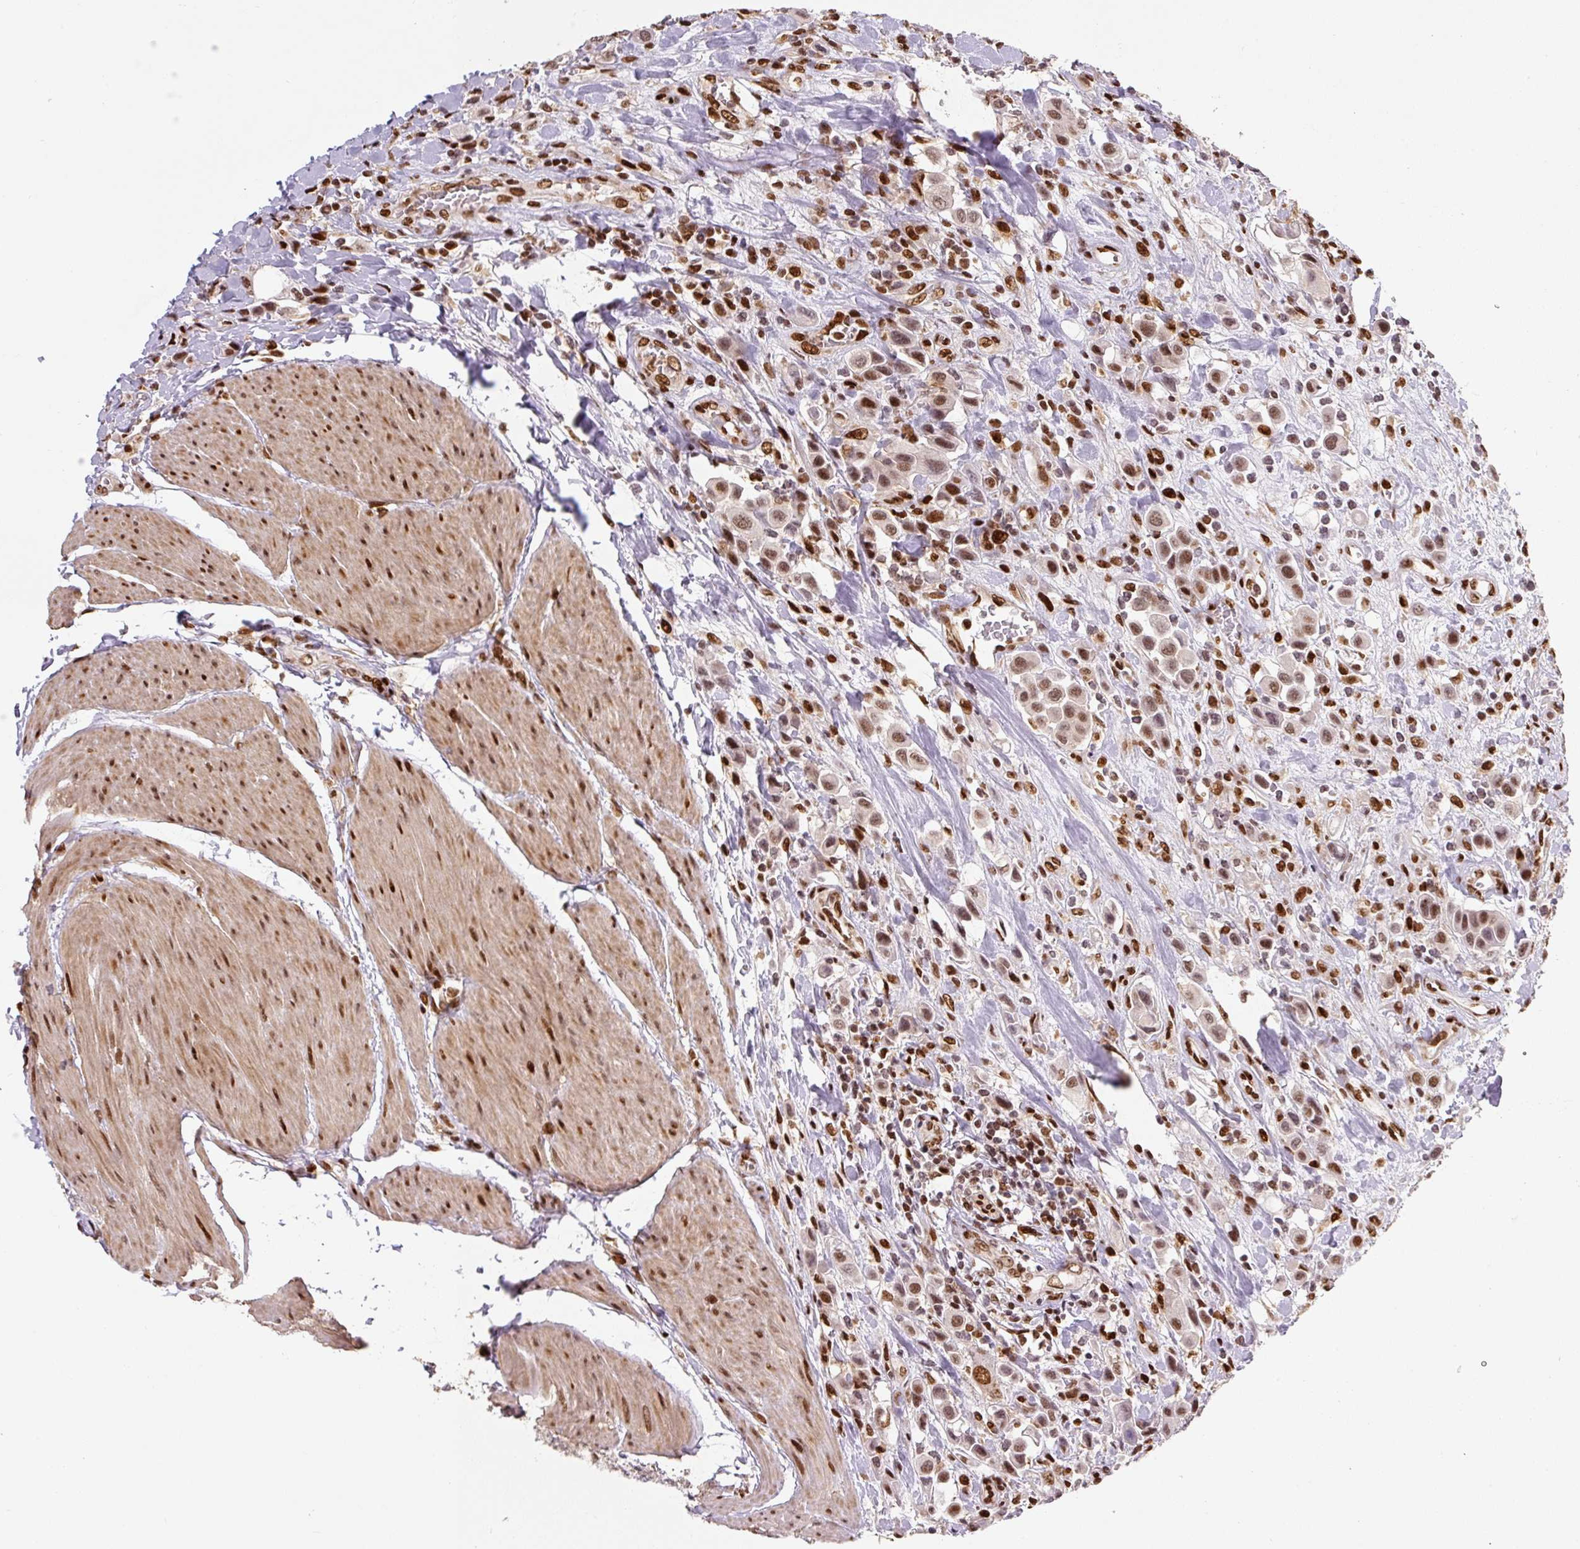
{"staining": {"intensity": "moderate", "quantity": ">75%", "location": "nuclear"}, "tissue": "urothelial cancer", "cell_type": "Tumor cells", "image_type": "cancer", "snomed": [{"axis": "morphology", "description": "Urothelial carcinoma, High grade"}, {"axis": "topography", "description": "Urinary bladder"}], "caption": "Protein analysis of urothelial cancer tissue demonstrates moderate nuclear expression in approximately >75% of tumor cells.", "gene": "PYDC2", "patient": {"sex": "male", "age": 50}}